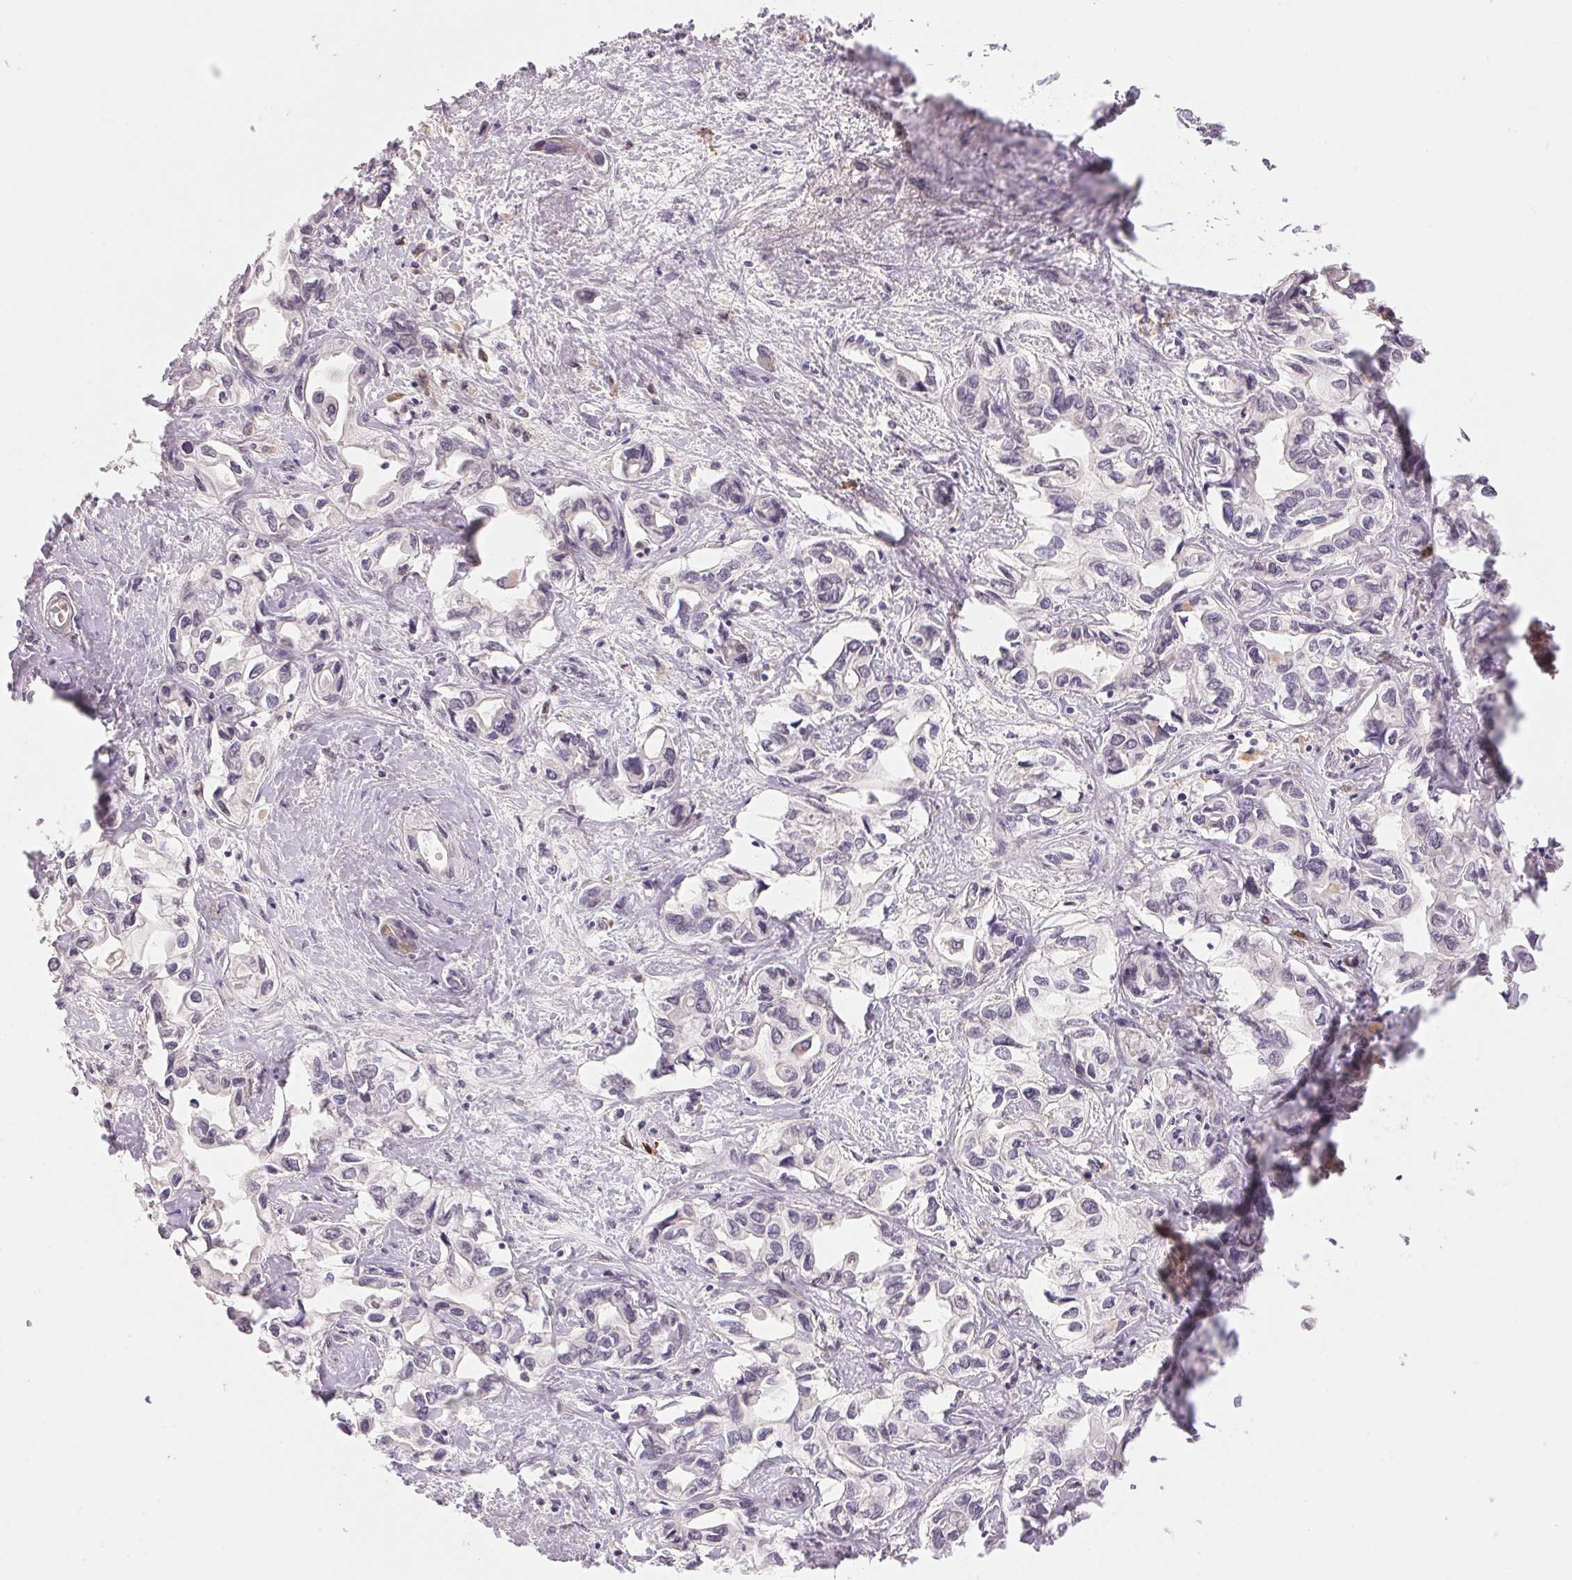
{"staining": {"intensity": "negative", "quantity": "none", "location": "none"}, "tissue": "liver cancer", "cell_type": "Tumor cells", "image_type": "cancer", "snomed": [{"axis": "morphology", "description": "Cholangiocarcinoma"}, {"axis": "topography", "description": "Liver"}], "caption": "Immunohistochemistry (IHC) photomicrograph of human liver cancer stained for a protein (brown), which exhibits no staining in tumor cells. (DAB IHC, high magnification).", "gene": "FNDC4", "patient": {"sex": "female", "age": 64}}